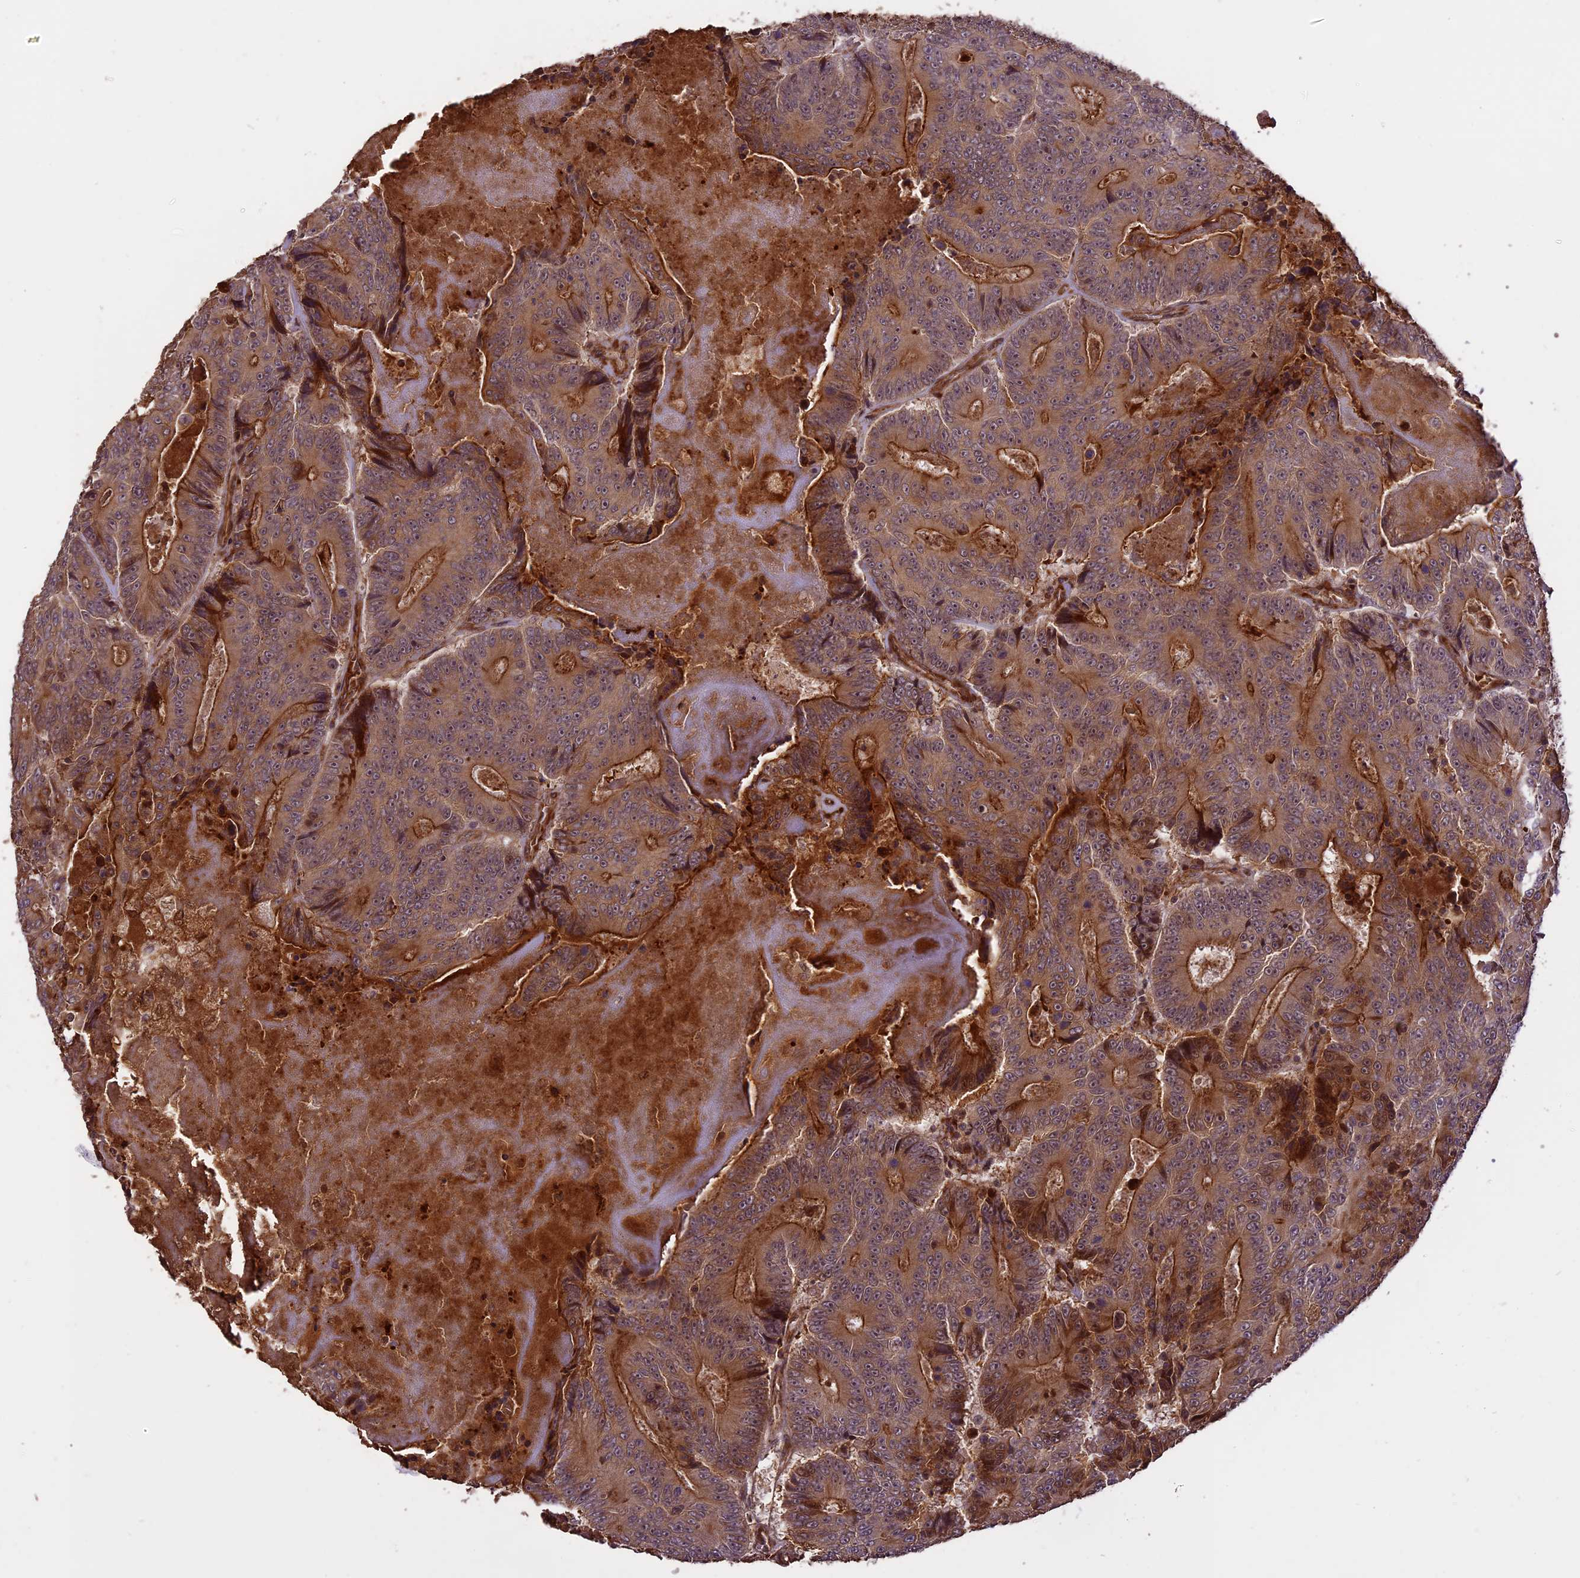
{"staining": {"intensity": "moderate", "quantity": "25%-75%", "location": "cytoplasmic/membranous"}, "tissue": "colorectal cancer", "cell_type": "Tumor cells", "image_type": "cancer", "snomed": [{"axis": "morphology", "description": "Adenocarcinoma, NOS"}, {"axis": "topography", "description": "Colon"}], "caption": "A medium amount of moderate cytoplasmic/membranous expression is seen in approximately 25%-75% of tumor cells in adenocarcinoma (colorectal) tissue.", "gene": "ENHO", "patient": {"sex": "male", "age": 83}}